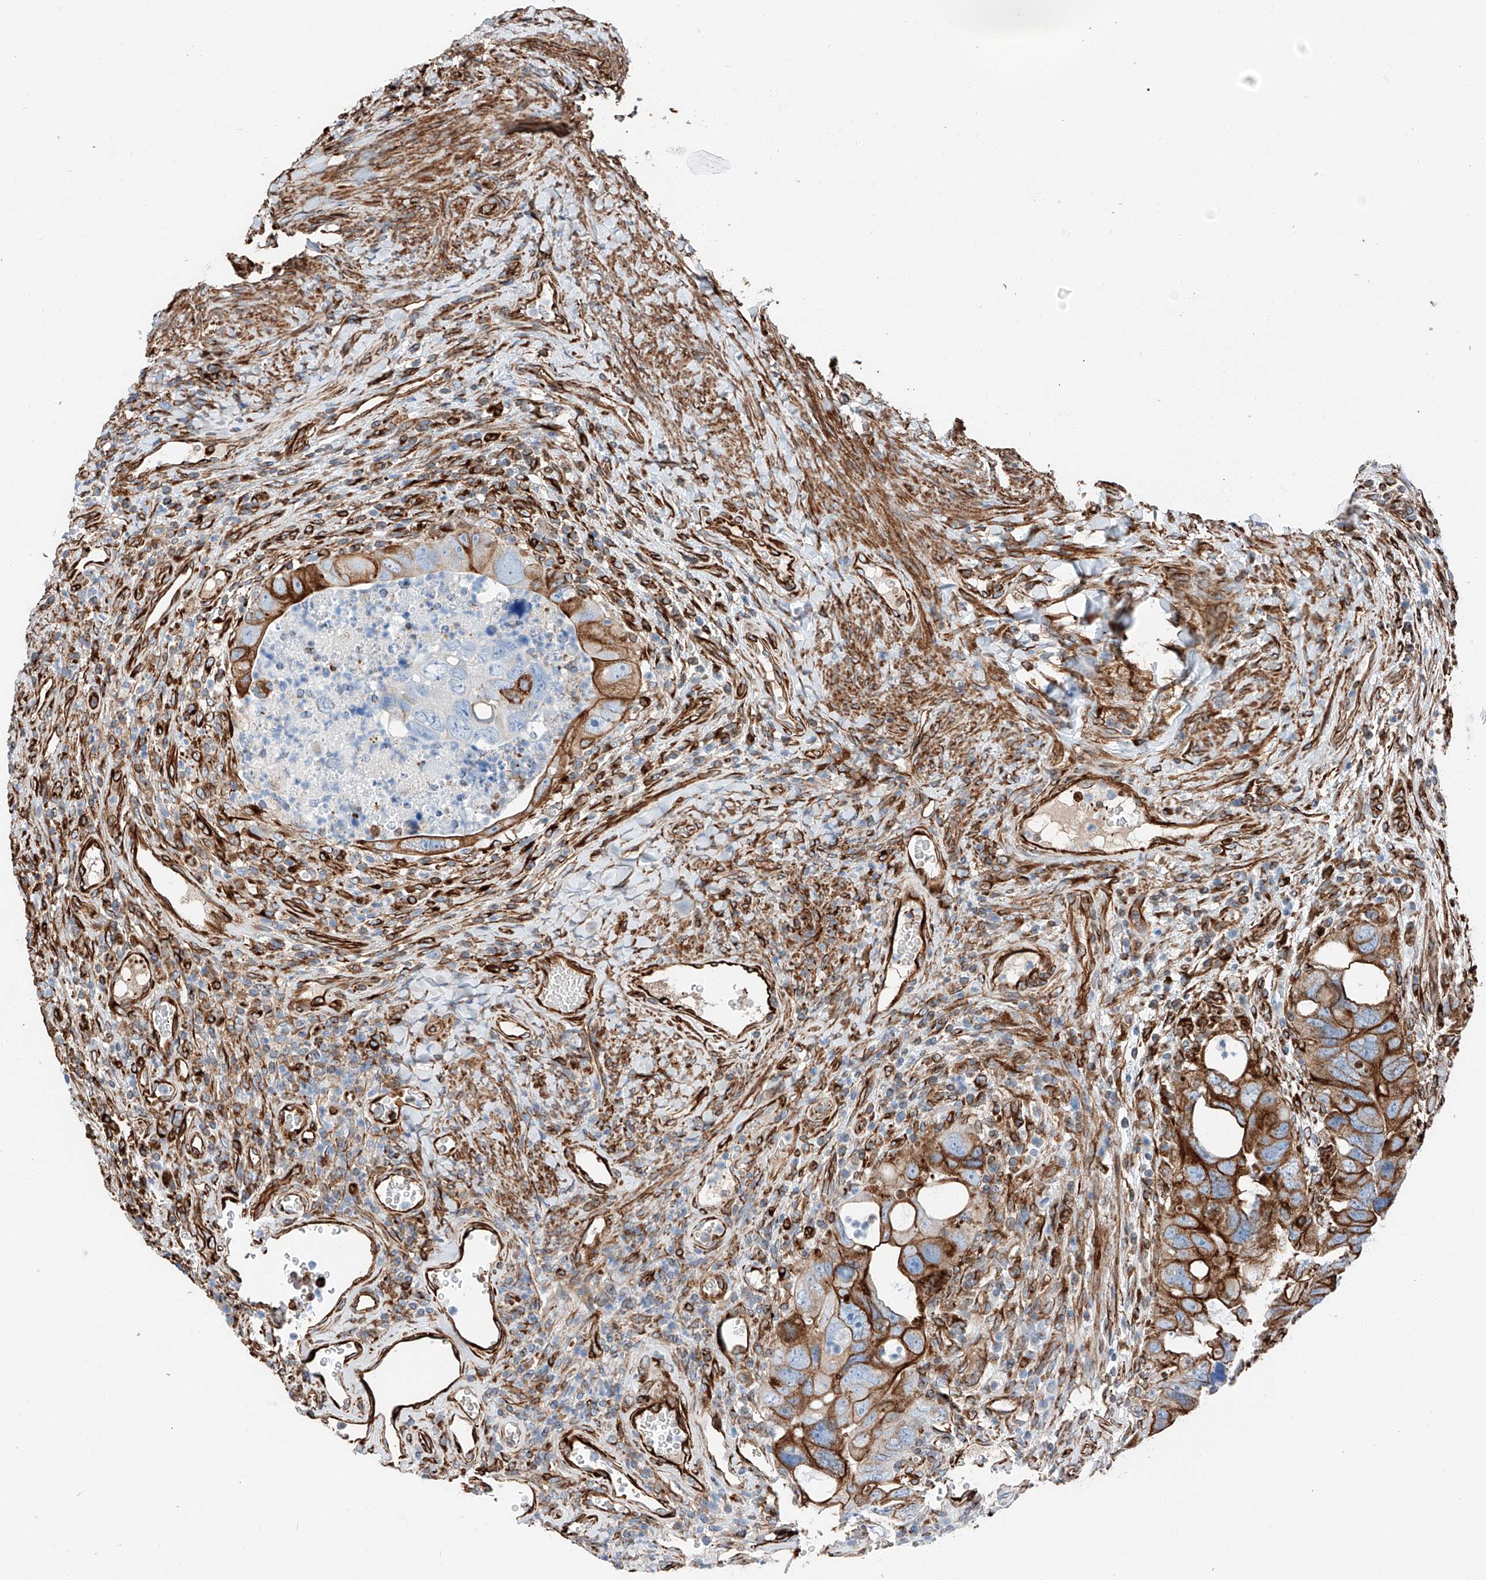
{"staining": {"intensity": "strong", "quantity": ">75%", "location": "cytoplasmic/membranous"}, "tissue": "colorectal cancer", "cell_type": "Tumor cells", "image_type": "cancer", "snomed": [{"axis": "morphology", "description": "Adenocarcinoma, NOS"}, {"axis": "topography", "description": "Rectum"}], "caption": "Immunohistochemical staining of human adenocarcinoma (colorectal) shows strong cytoplasmic/membranous protein staining in about >75% of tumor cells.", "gene": "ZNF804A", "patient": {"sex": "male", "age": 59}}